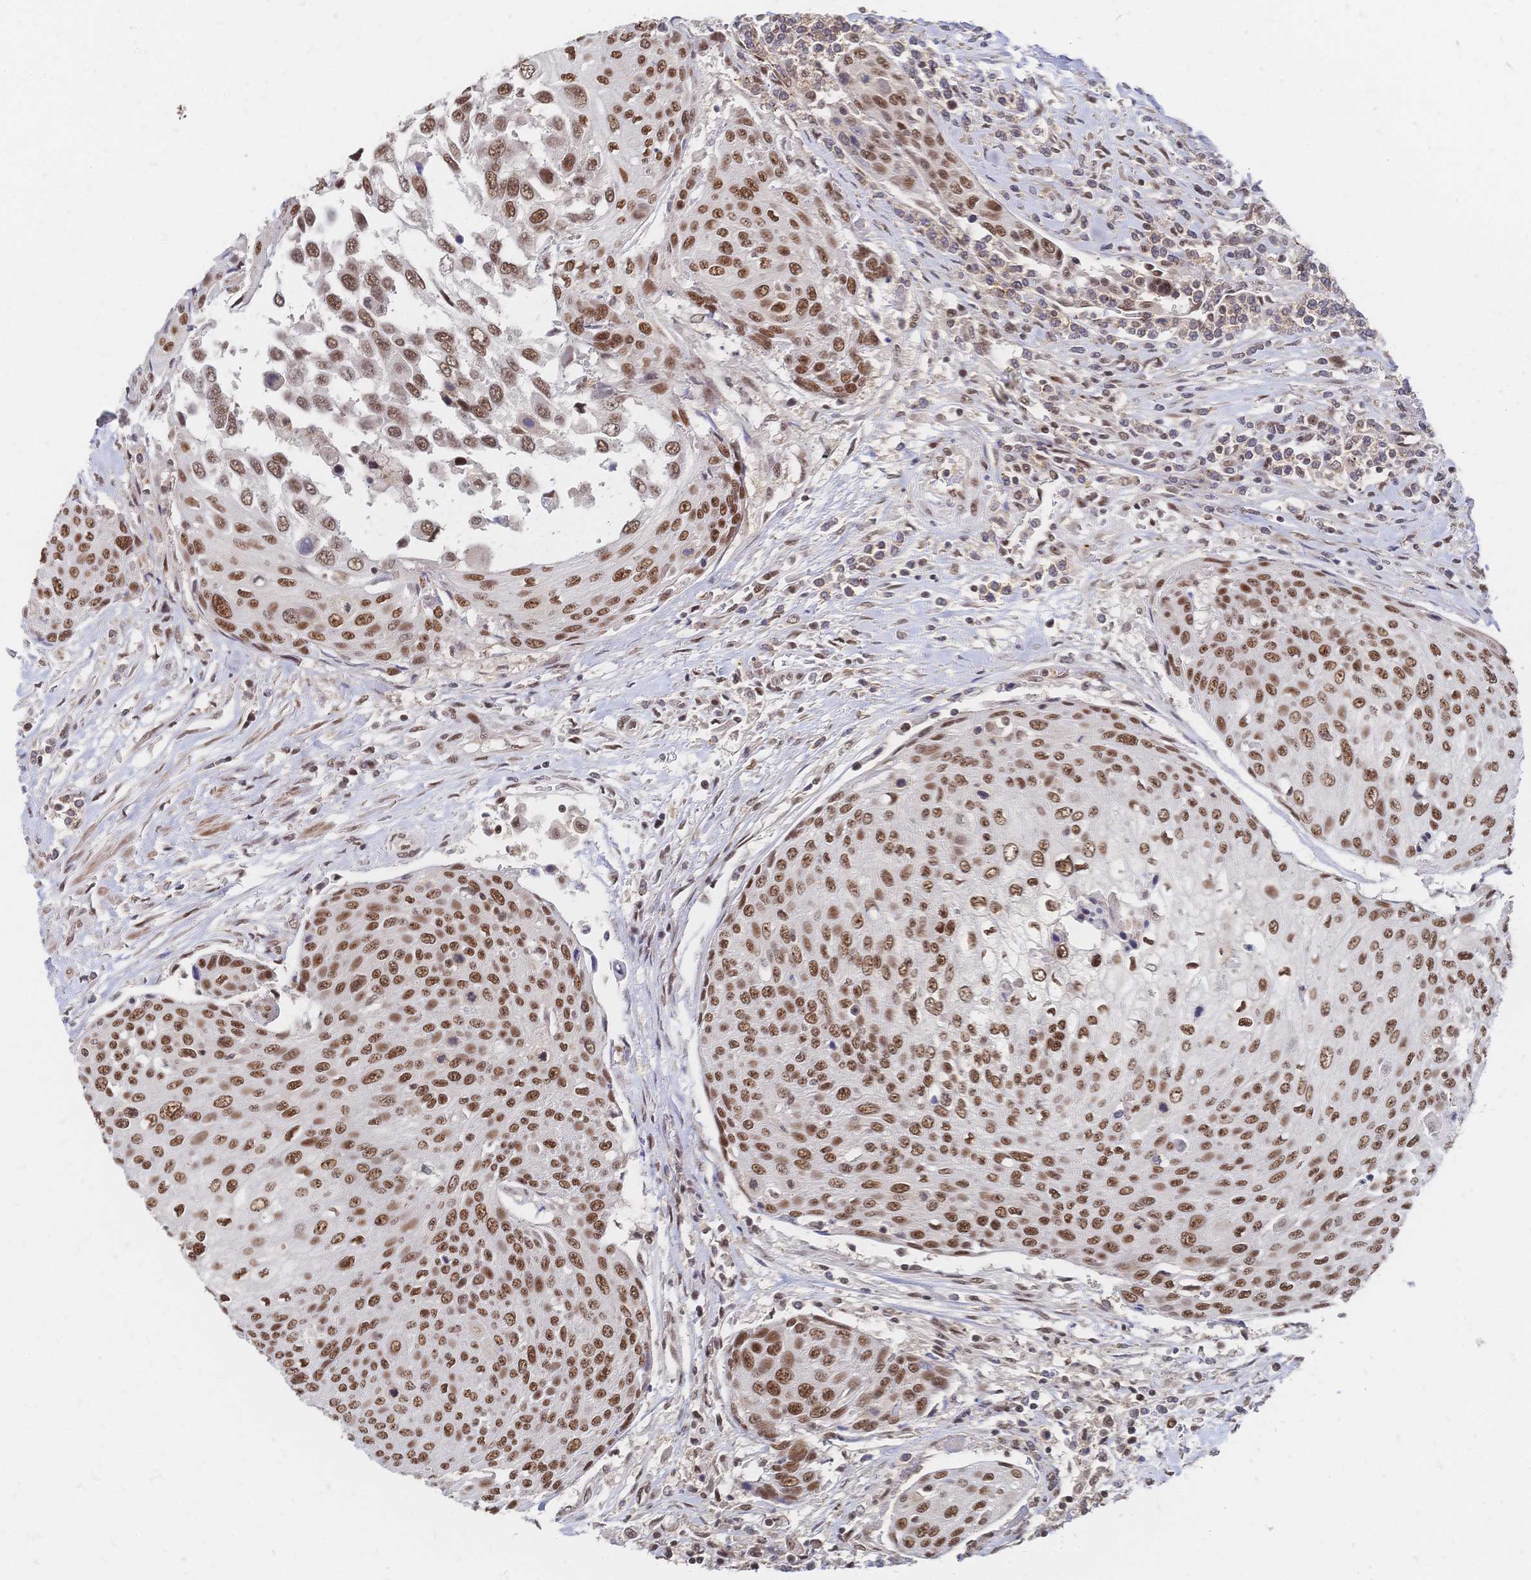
{"staining": {"intensity": "moderate", "quantity": ">75%", "location": "nuclear"}, "tissue": "urothelial cancer", "cell_type": "Tumor cells", "image_type": "cancer", "snomed": [{"axis": "morphology", "description": "Urothelial carcinoma, High grade"}, {"axis": "topography", "description": "Urinary bladder"}], "caption": "DAB (3,3'-diaminobenzidine) immunohistochemical staining of human urothelial cancer displays moderate nuclear protein expression in approximately >75% of tumor cells.", "gene": "NELFA", "patient": {"sex": "female", "age": 70}}